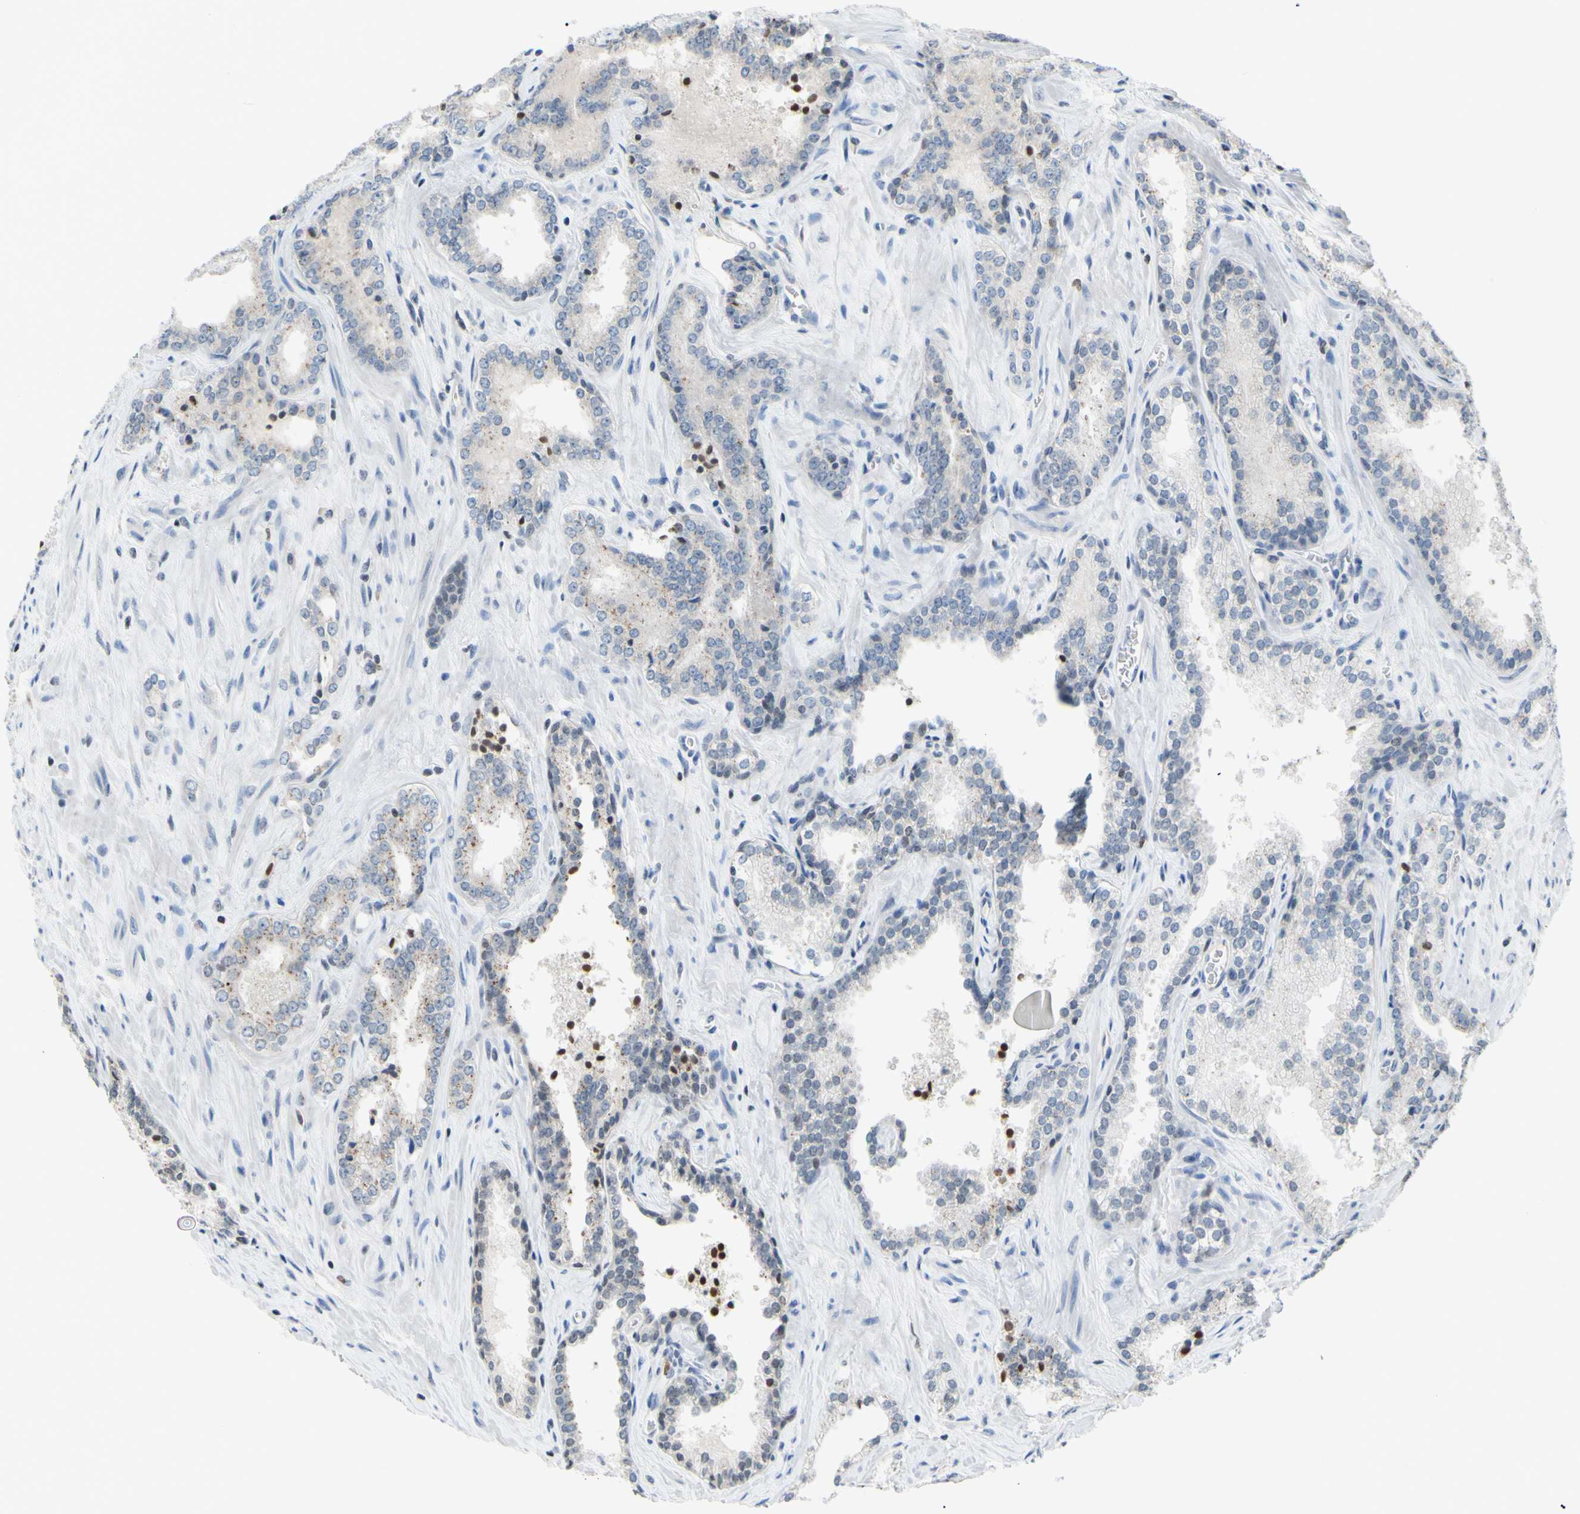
{"staining": {"intensity": "weak", "quantity": "<25%", "location": "cytoplasmic/membranous"}, "tissue": "prostate cancer", "cell_type": "Tumor cells", "image_type": "cancer", "snomed": [{"axis": "morphology", "description": "Adenocarcinoma, Low grade"}, {"axis": "topography", "description": "Prostate"}], "caption": "This is an immunohistochemistry (IHC) micrograph of human prostate cancer (low-grade adenocarcinoma). There is no positivity in tumor cells.", "gene": "SP4", "patient": {"sex": "male", "age": 60}}